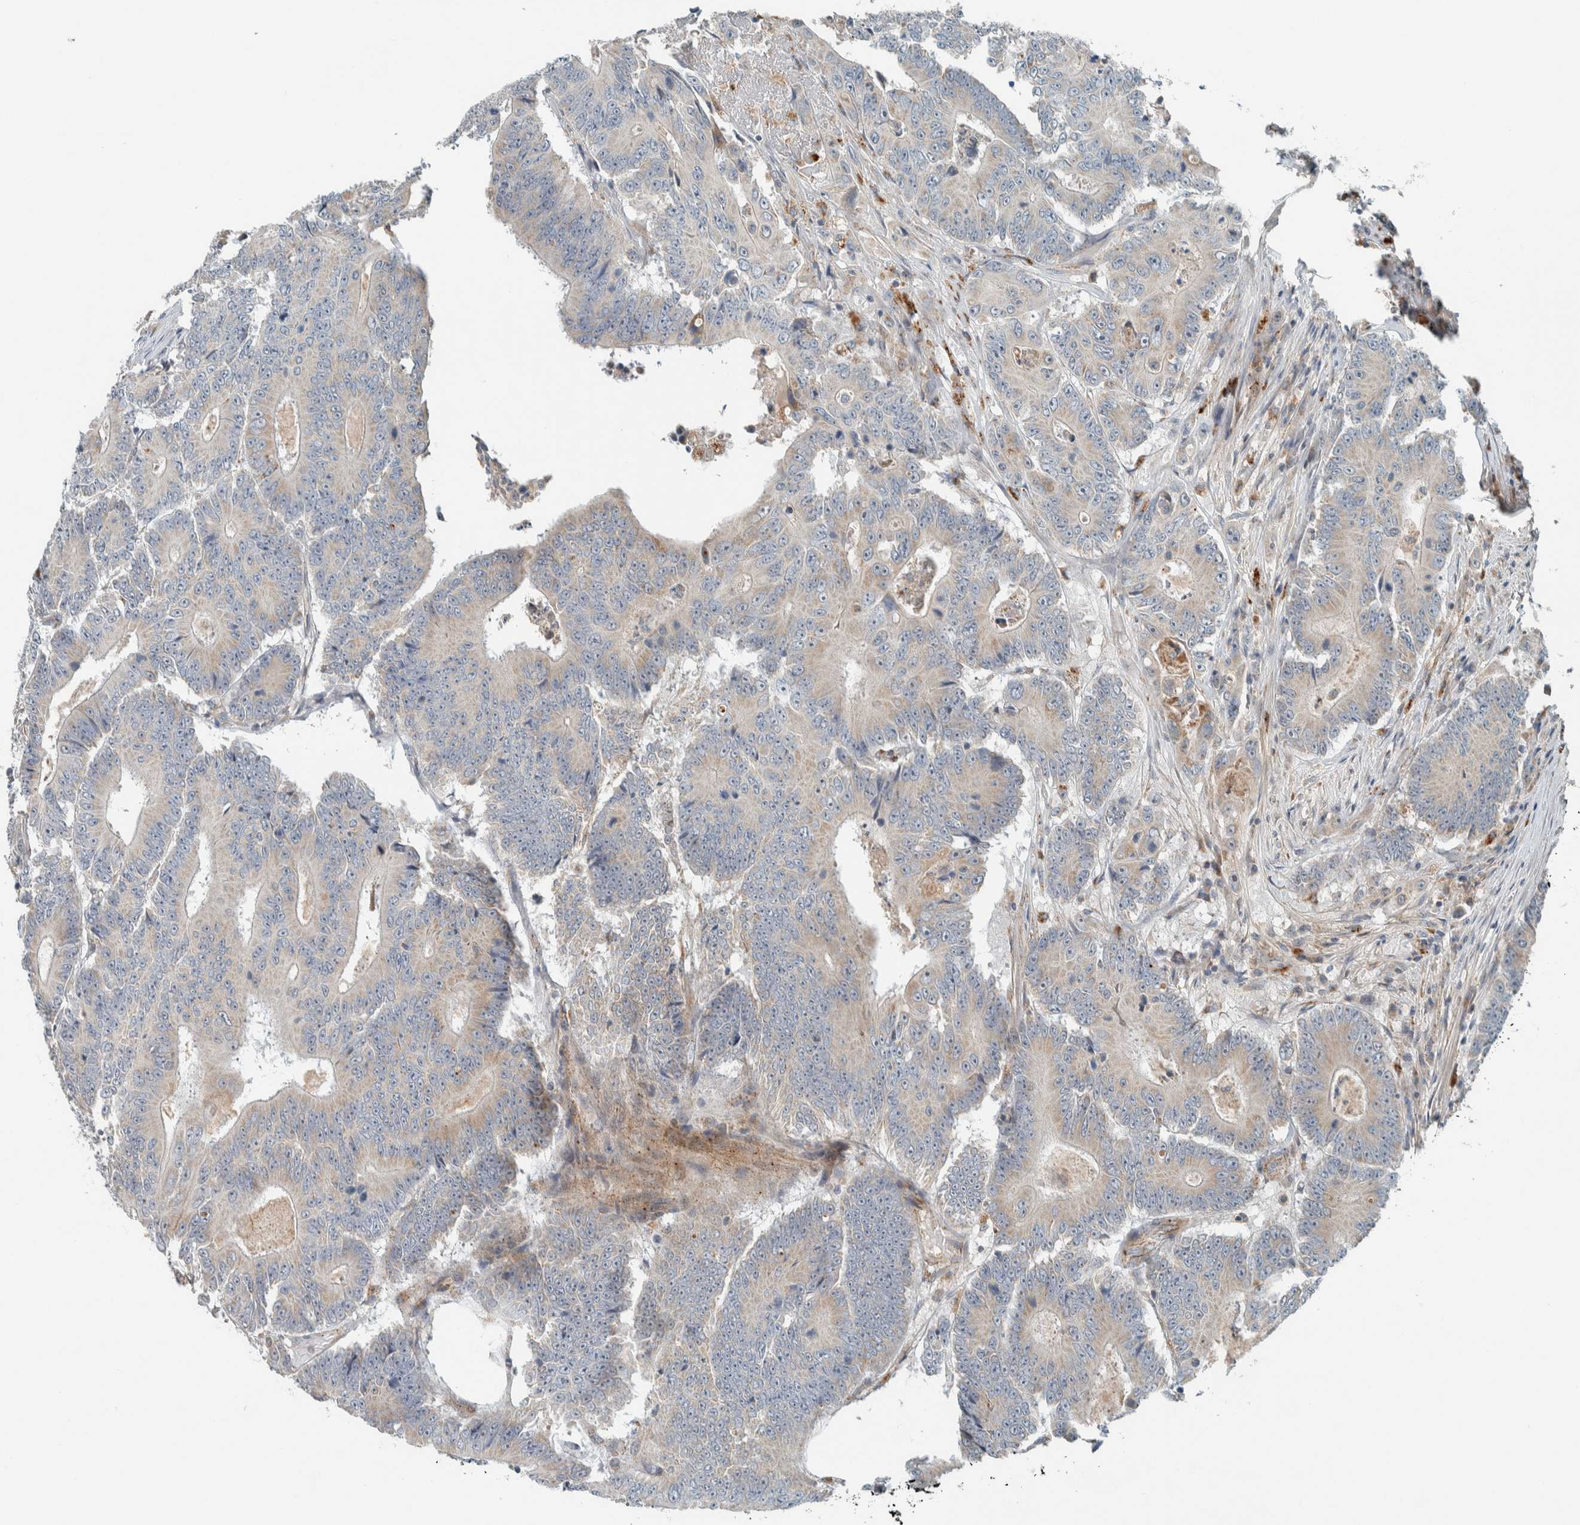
{"staining": {"intensity": "negative", "quantity": "none", "location": "none"}, "tissue": "colorectal cancer", "cell_type": "Tumor cells", "image_type": "cancer", "snomed": [{"axis": "morphology", "description": "Adenocarcinoma, NOS"}, {"axis": "topography", "description": "Colon"}], "caption": "High magnification brightfield microscopy of colorectal cancer (adenocarcinoma) stained with DAB (brown) and counterstained with hematoxylin (blue): tumor cells show no significant expression. (Stains: DAB immunohistochemistry (IHC) with hematoxylin counter stain, Microscopy: brightfield microscopy at high magnification).", "gene": "SLFN12L", "patient": {"sex": "male", "age": 83}}